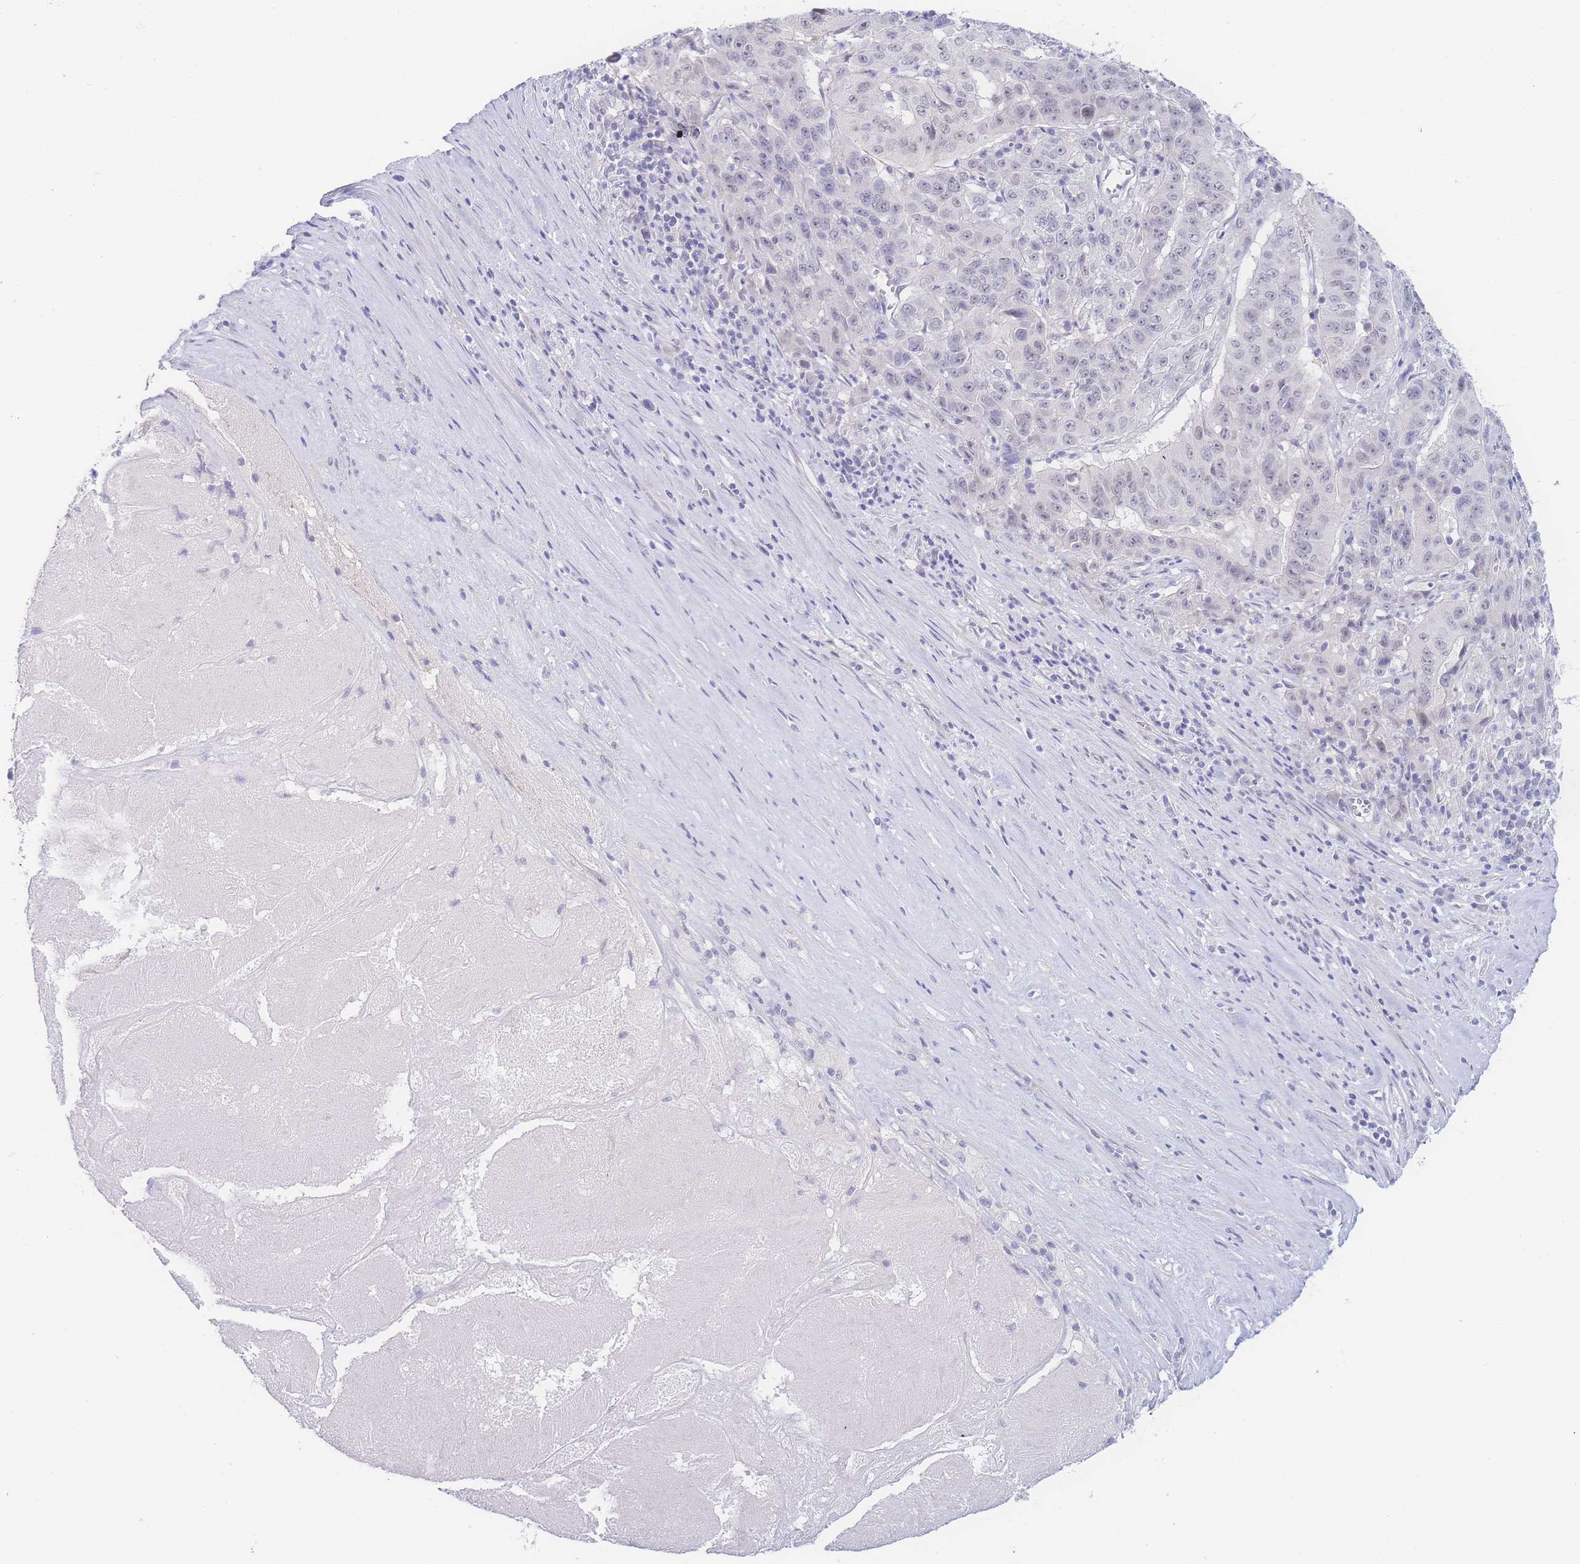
{"staining": {"intensity": "negative", "quantity": "none", "location": "none"}, "tissue": "pancreatic cancer", "cell_type": "Tumor cells", "image_type": "cancer", "snomed": [{"axis": "morphology", "description": "Adenocarcinoma, NOS"}, {"axis": "topography", "description": "Pancreas"}], "caption": "This histopathology image is of pancreatic adenocarcinoma stained with immunohistochemistry (IHC) to label a protein in brown with the nuclei are counter-stained blue. There is no expression in tumor cells.", "gene": "PRSS22", "patient": {"sex": "male", "age": 63}}